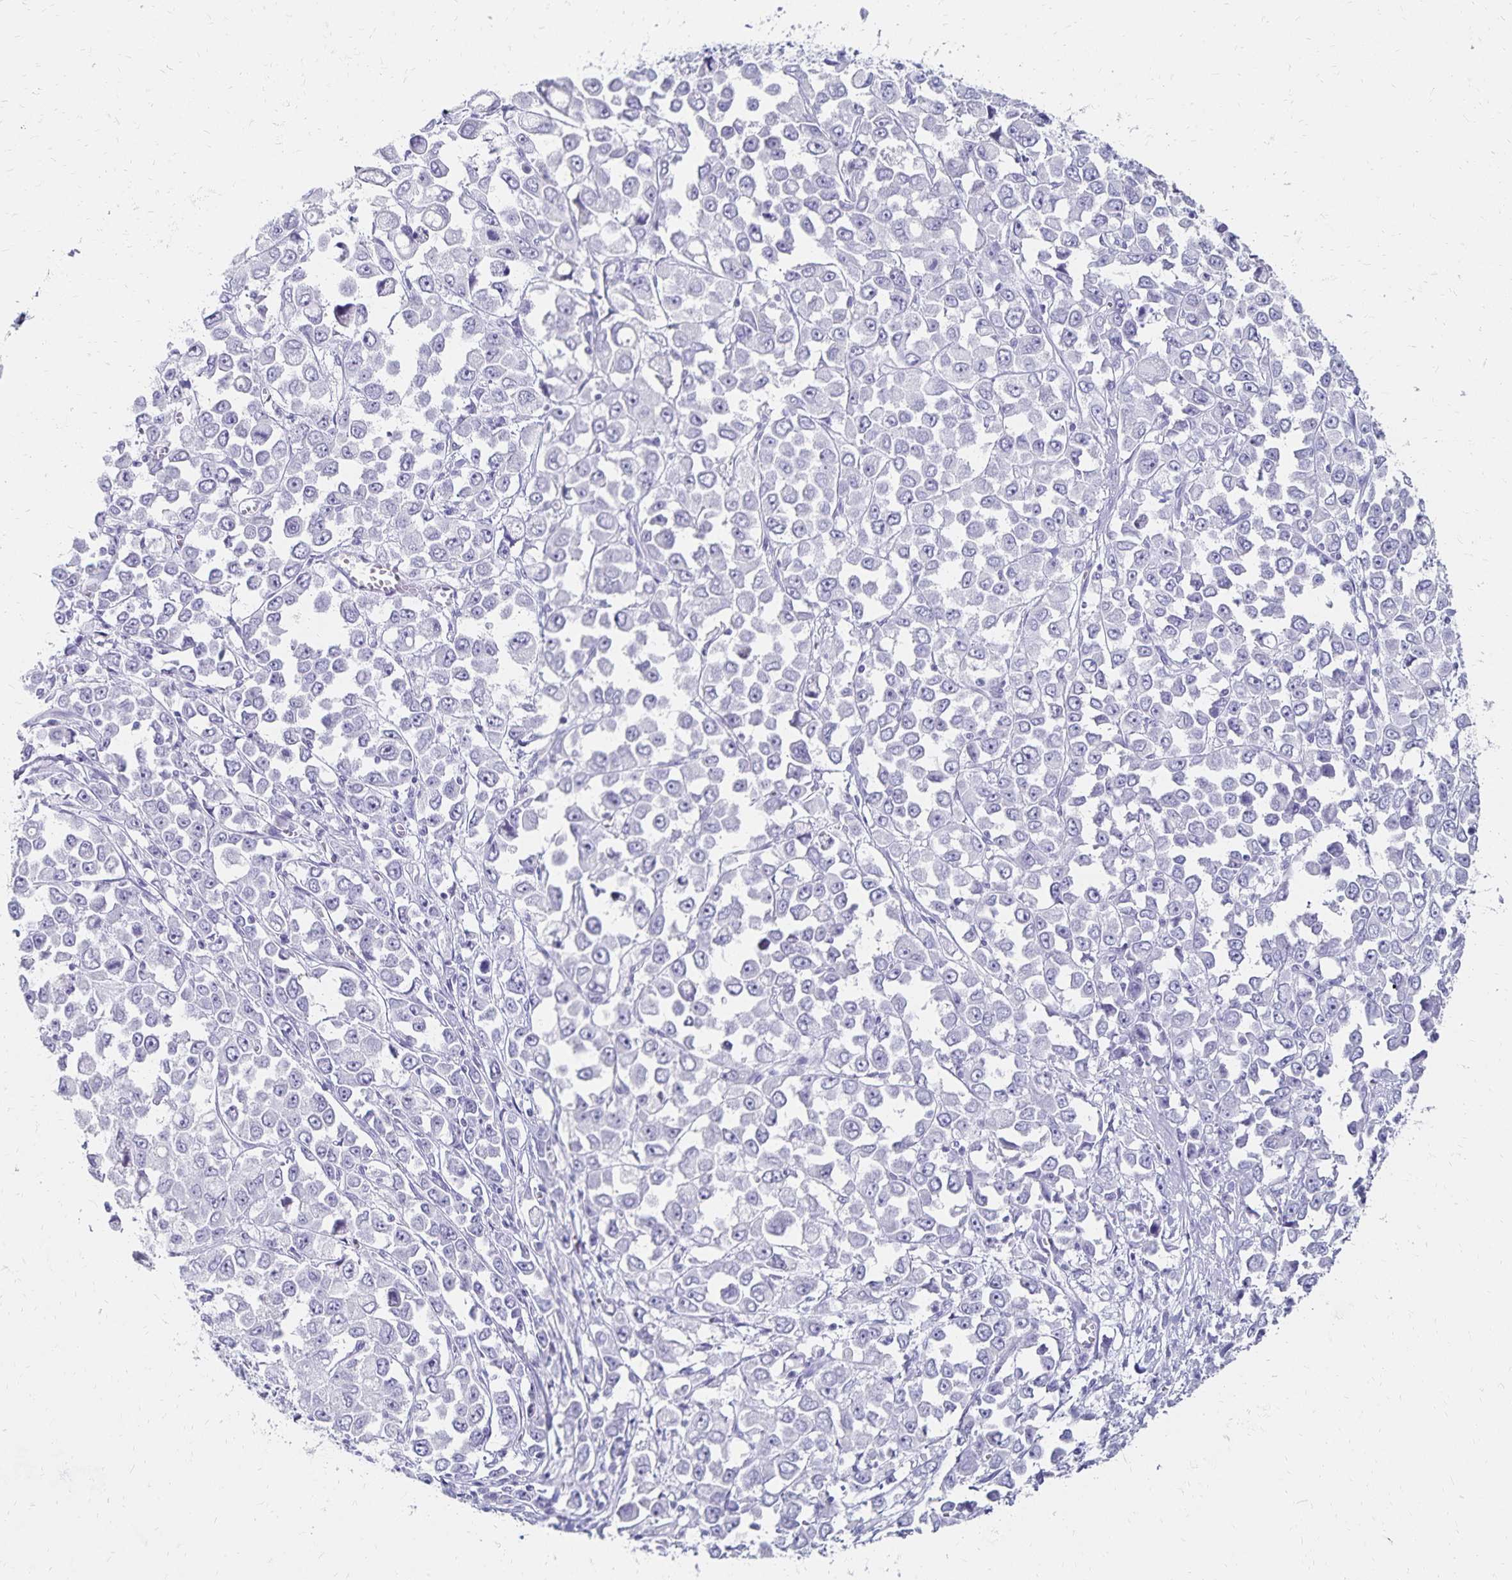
{"staining": {"intensity": "negative", "quantity": "none", "location": "none"}, "tissue": "stomach cancer", "cell_type": "Tumor cells", "image_type": "cancer", "snomed": [{"axis": "morphology", "description": "Adenocarcinoma, NOS"}, {"axis": "topography", "description": "Stomach, upper"}], "caption": "DAB immunohistochemical staining of stomach cancer (adenocarcinoma) demonstrates no significant positivity in tumor cells. (DAB (3,3'-diaminobenzidine) IHC with hematoxylin counter stain).", "gene": "GIP", "patient": {"sex": "male", "age": 70}}